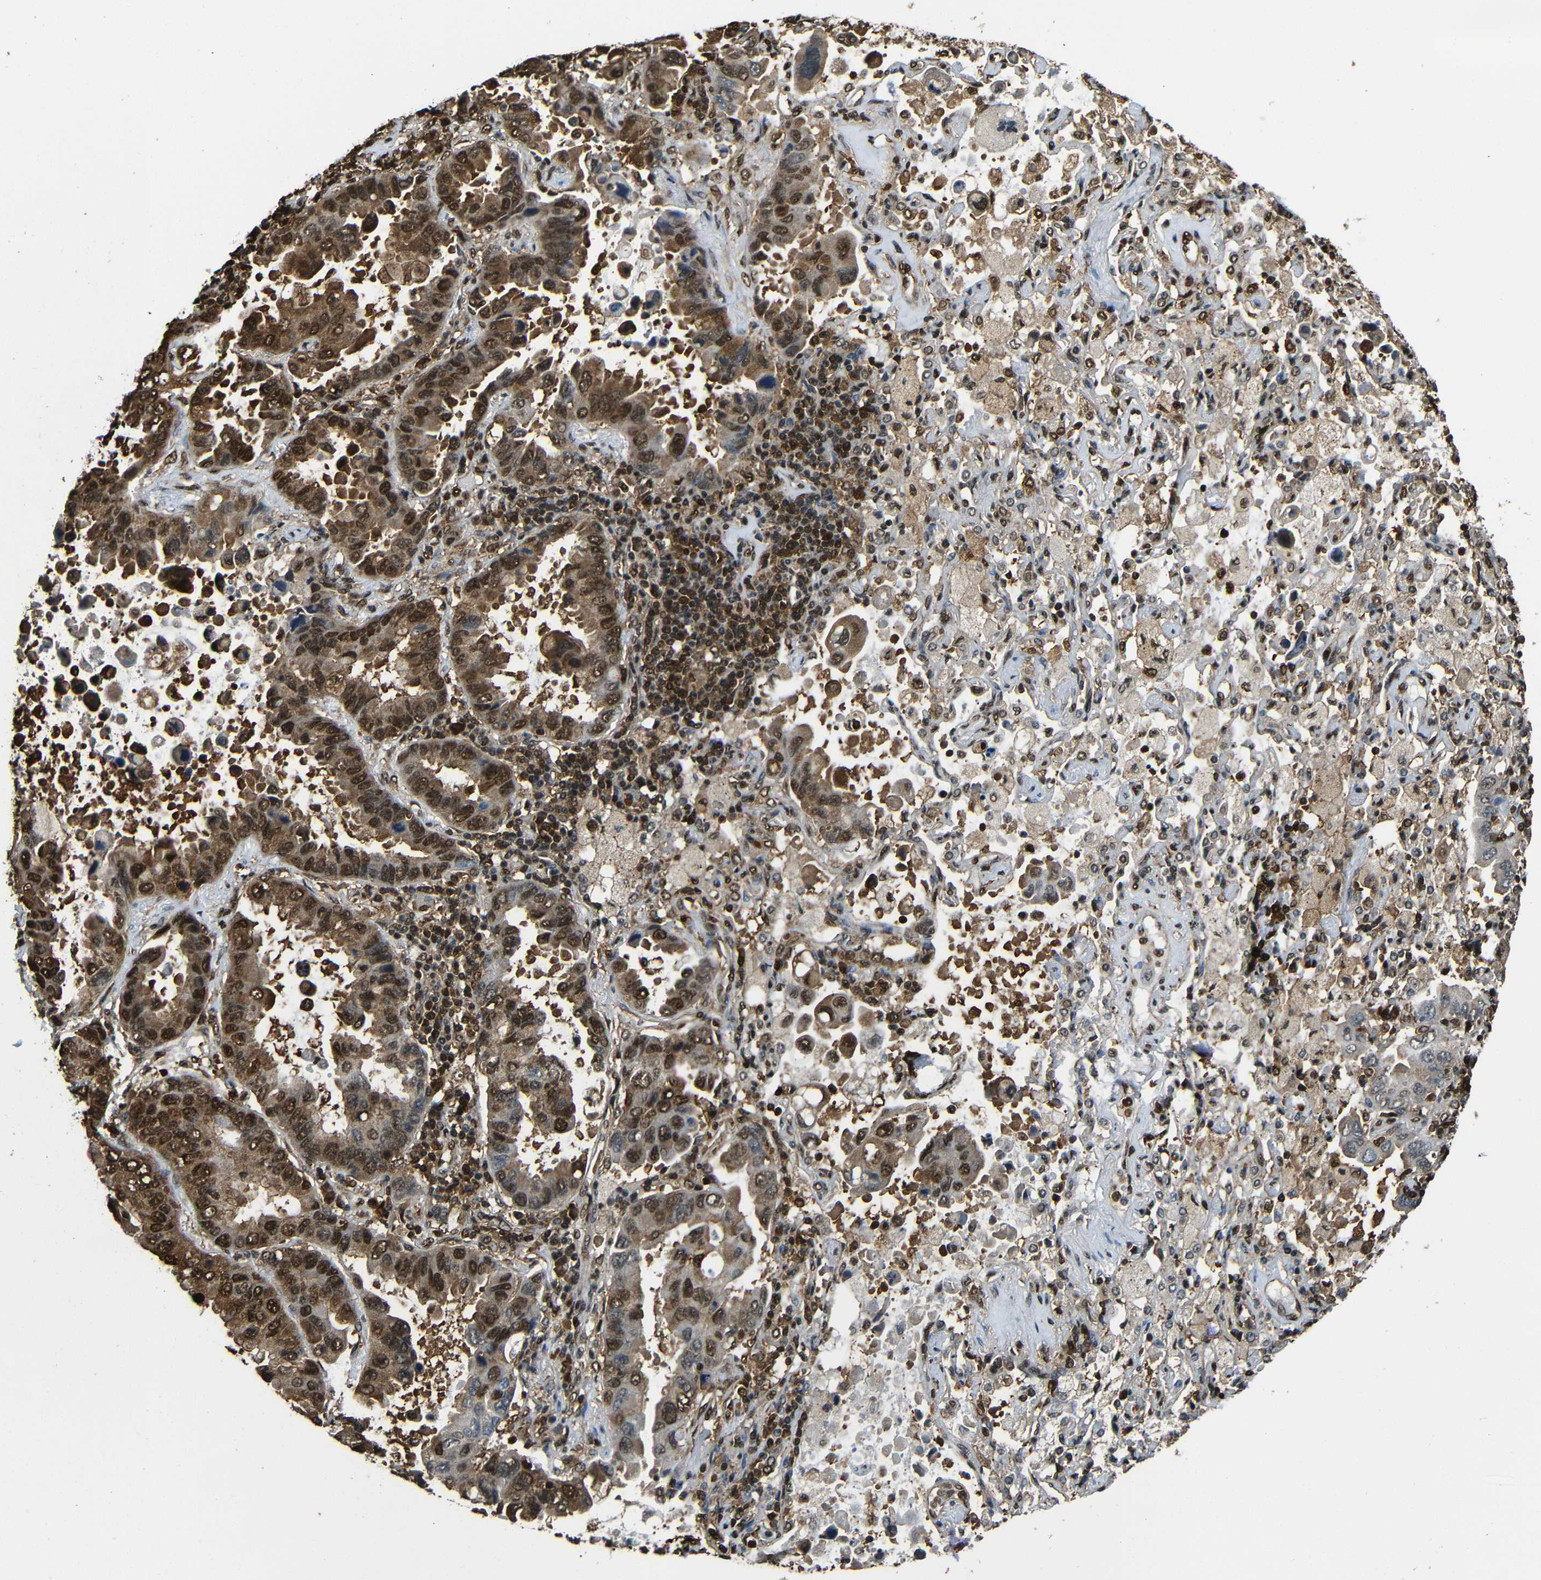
{"staining": {"intensity": "strong", "quantity": ">75%", "location": "cytoplasmic/membranous,nuclear"}, "tissue": "lung cancer", "cell_type": "Tumor cells", "image_type": "cancer", "snomed": [{"axis": "morphology", "description": "Adenocarcinoma, NOS"}, {"axis": "topography", "description": "Lung"}], "caption": "Protein expression analysis of lung cancer displays strong cytoplasmic/membranous and nuclear expression in approximately >75% of tumor cells.", "gene": "VCP", "patient": {"sex": "male", "age": 64}}